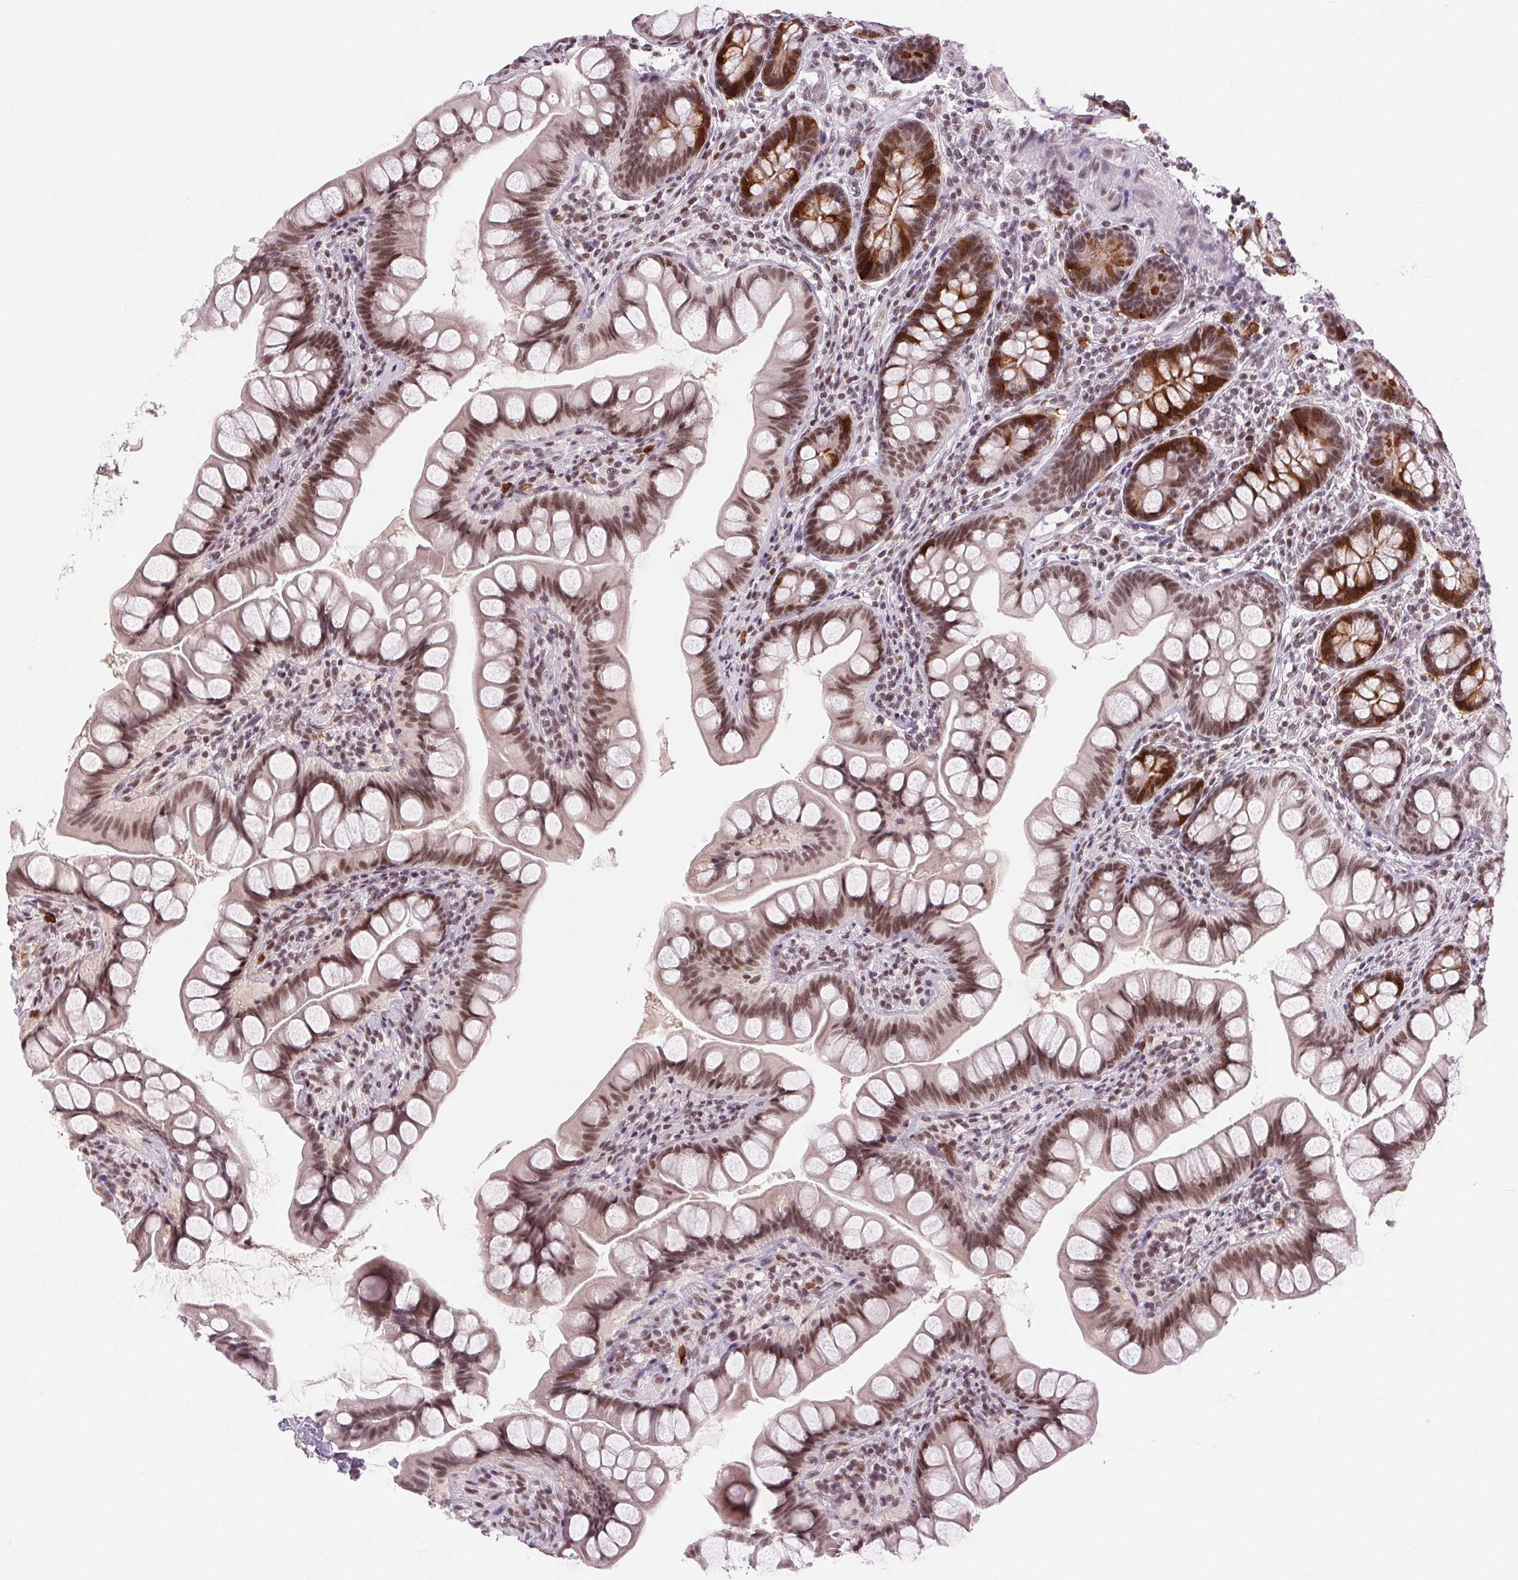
{"staining": {"intensity": "strong", "quantity": "25%-75%", "location": "cytoplasmic/membranous,nuclear"}, "tissue": "small intestine", "cell_type": "Glandular cells", "image_type": "normal", "snomed": [{"axis": "morphology", "description": "Normal tissue, NOS"}, {"axis": "topography", "description": "Small intestine"}], "caption": "This micrograph exhibits immunohistochemistry staining of unremarkable small intestine, with high strong cytoplasmic/membranous,nuclear staining in about 25%-75% of glandular cells.", "gene": "CD2BP2", "patient": {"sex": "male", "age": 70}}